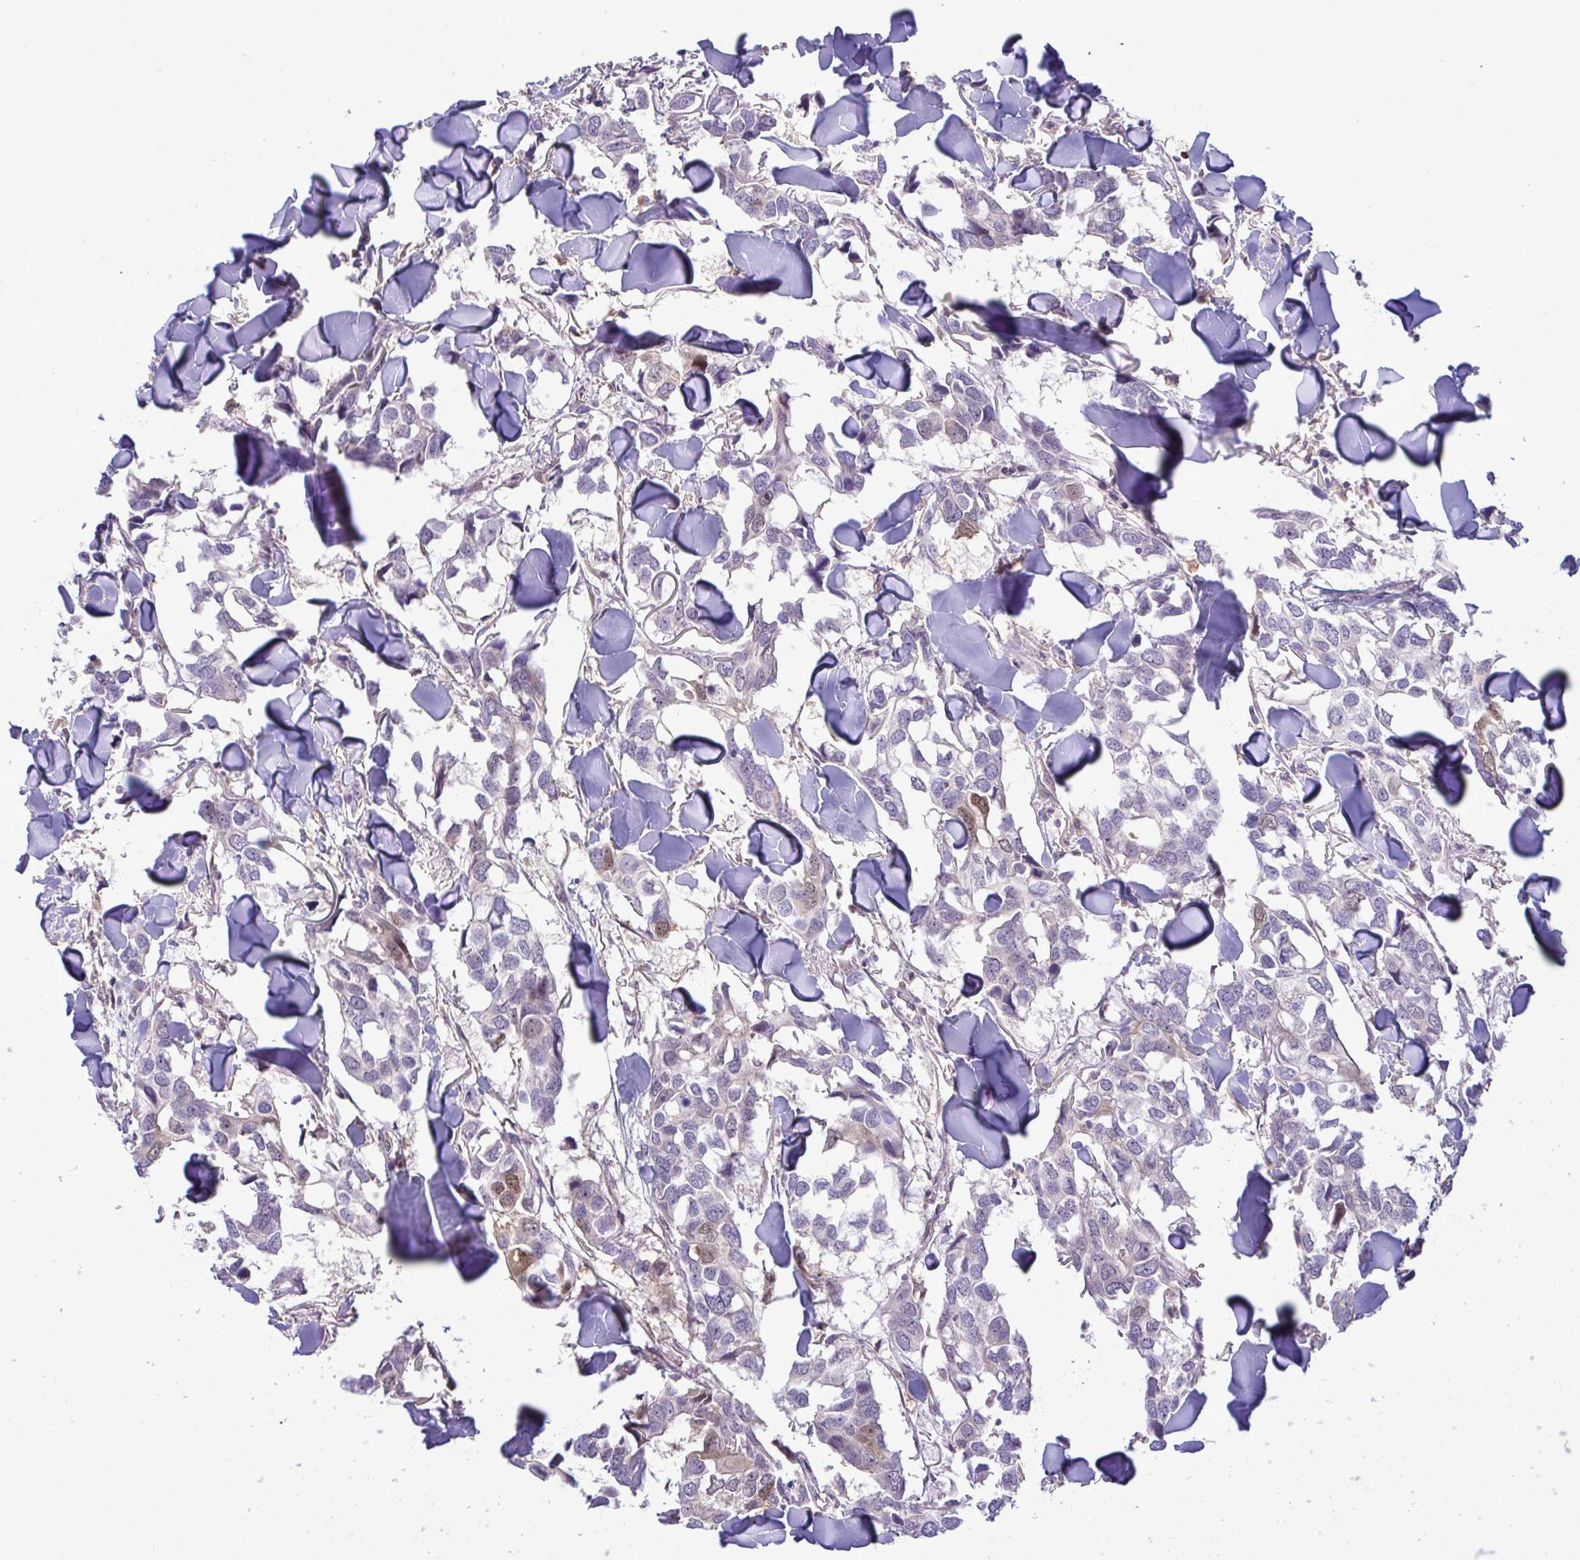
{"staining": {"intensity": "negative", "quantity": "none", "location": "none"}, "tissue": "breast cancer", "cell_type": "Tumor cells", "image_type": "cancer", "snomed": [{"axis": "morphology", "description": "Duct carcinoma"}, {"axis": "topography", "description": "Breast"}], "caption": "DAB immunohistochemical staining of human breast invasive ductal carcinoma exhibits no significant staining in tumor cells.", "gene": "CMPK1", "patient": {"sex": "female", "age": 83}}